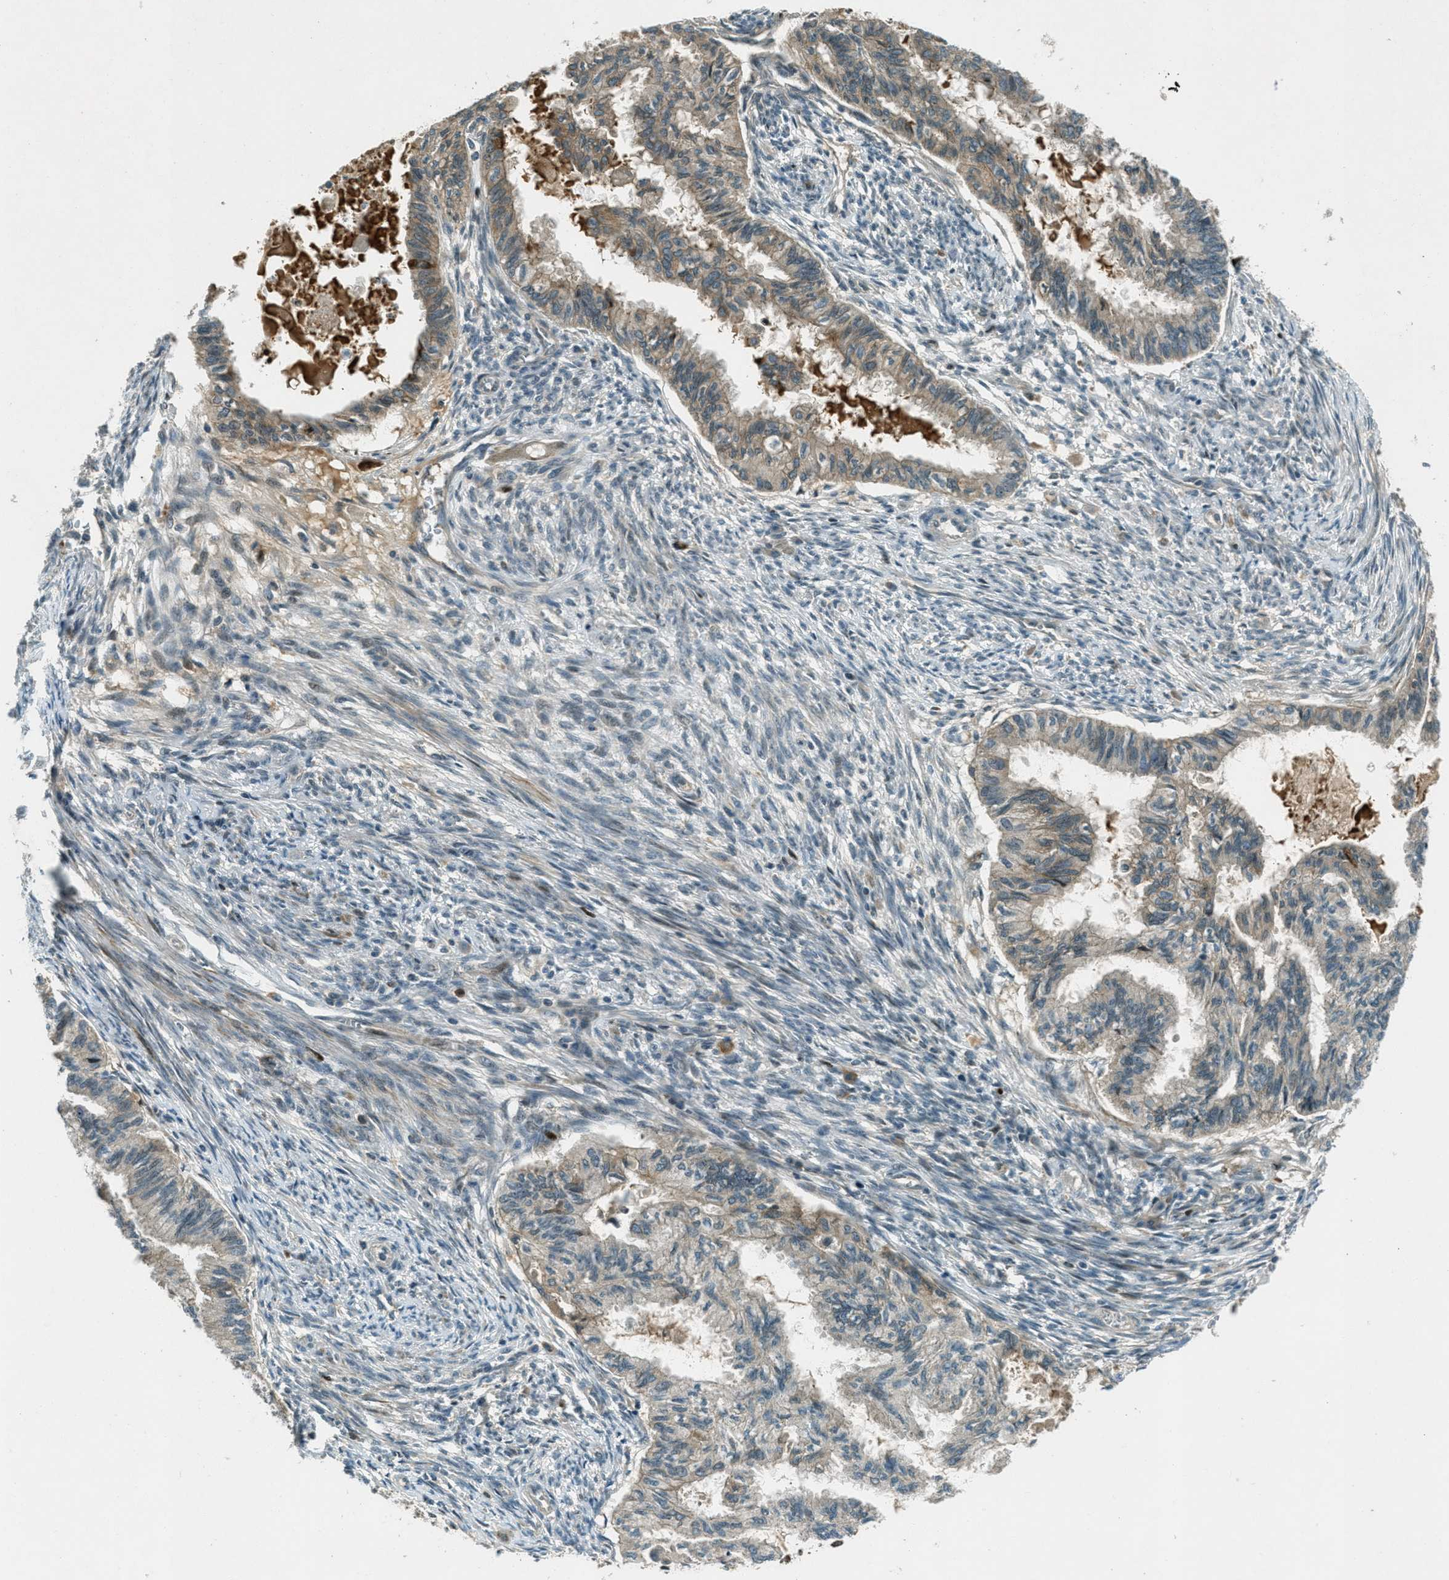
{"staining": {"intensity": "moderate", "quantity": "25%-75%", "location": "cytoplasmic/membranous"}, "tissue": "cervical cancer", "cell_type": "Tumor cells", "image_type": "cancer", "snomed": [{"axis": "morphology", "description": "Normal tissue, NOS"}, {"axis": "morphology", "description": "Adenocarcinoma, NOS"}, {"axis": "topography", "description": "Cervix"}, {"axis": "topography", "description": "Endometrium"}], "caption": "Immunohistochemical staining of cervical cancer demonstrates moderate cytoplasmic/membranous protein staining in approximately 25%-75% of tumor cells.", "gene": "STK11", "patient": {"sex": "female", "age": 86}}